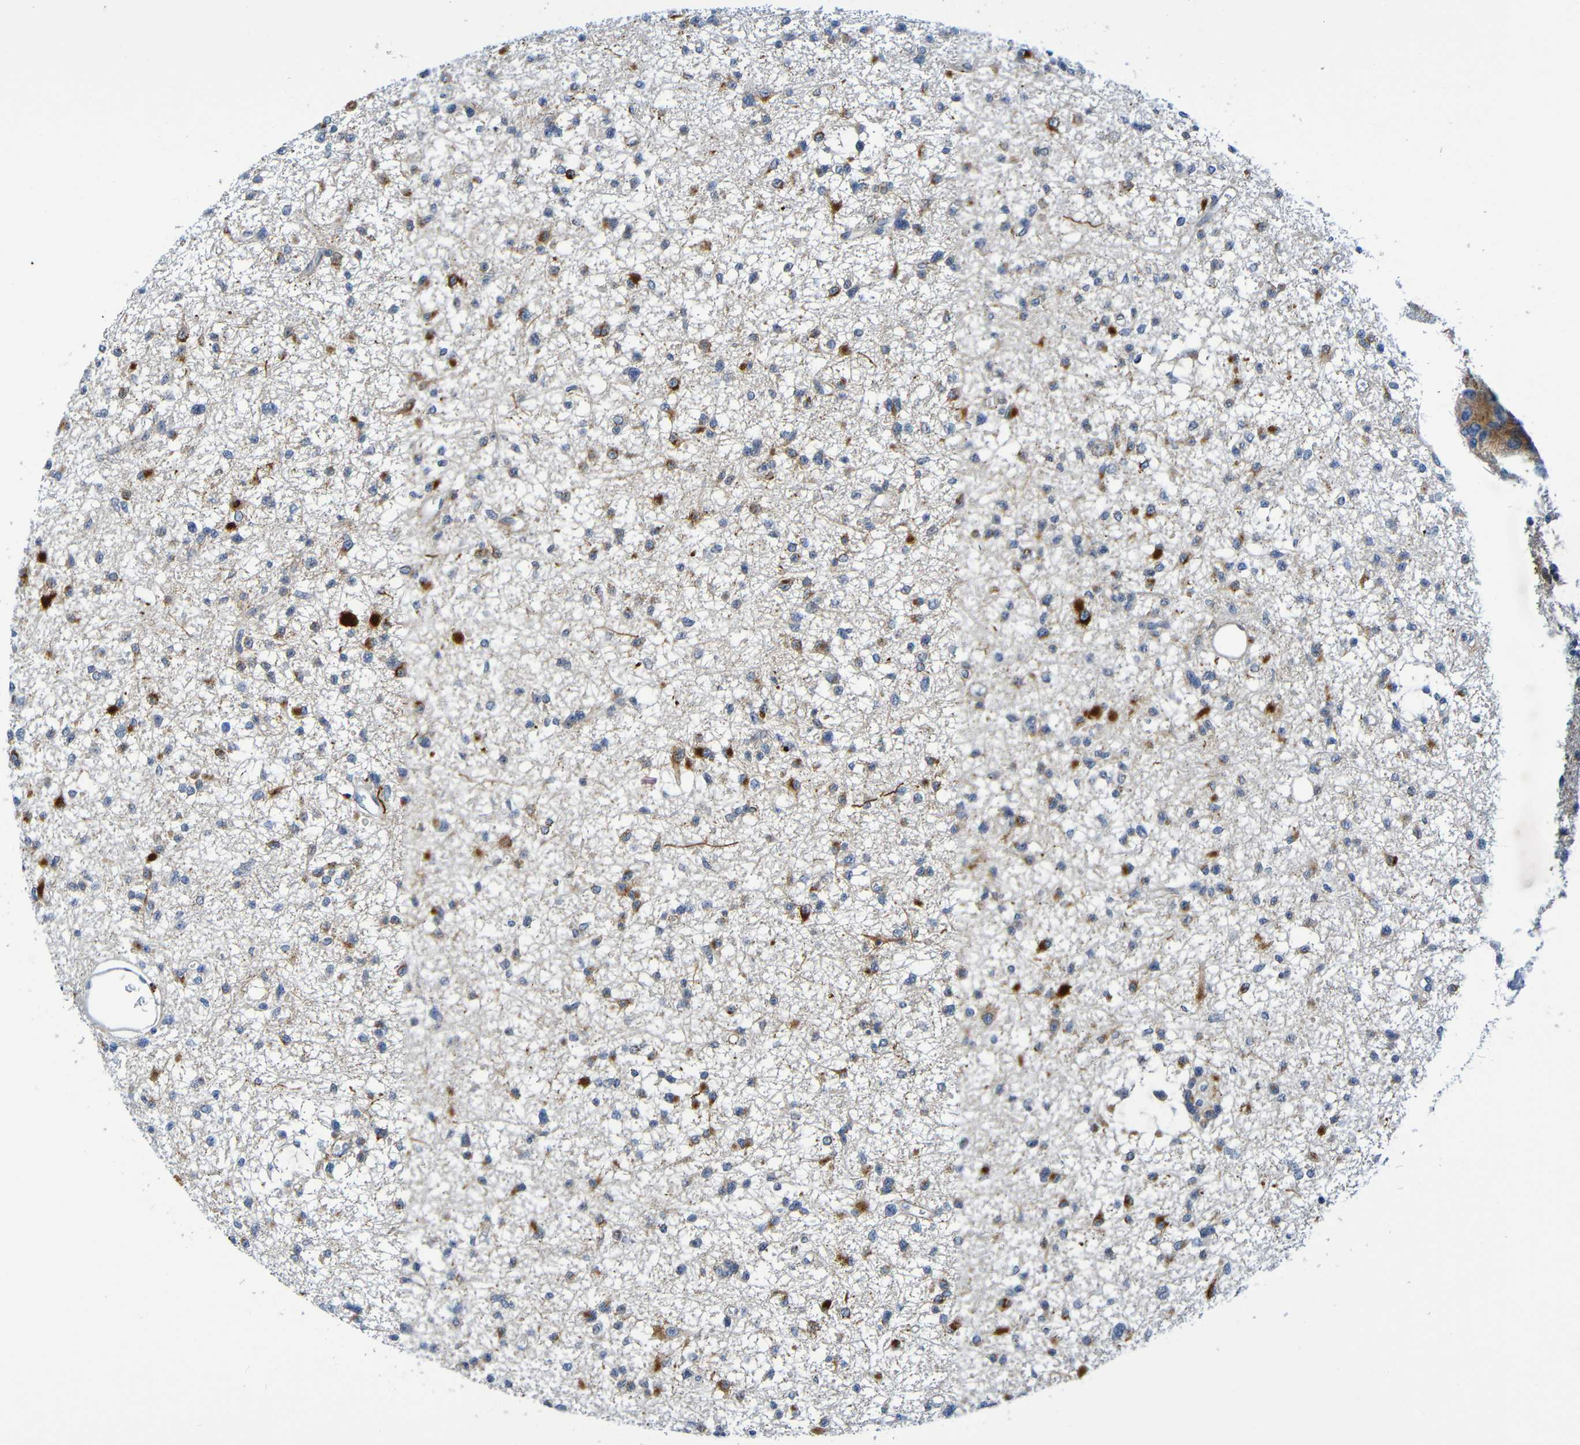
{"staining": {"intensity": "strong", "quantity": "25%-75%", "location": "cytoplasmic/membranous"}, "tissue": "glioma", "cell_type": "Tumor cells", "image_type": "cancer", "snomed": [{"axis": "morphology", "description": "Glioma, malignant, Low grade"}, {"axis": "topography", "description": "Brain"}], "caption": "DAB (3,3'-diaminobenzidine) immunohistochemical staining of human glioma demonstrates strong cytoplasmic/membranous protein positivity in about 25%-75% of tumor cells.", "gene": "IL10", "patient": {"sex": "female", "age": 22}}